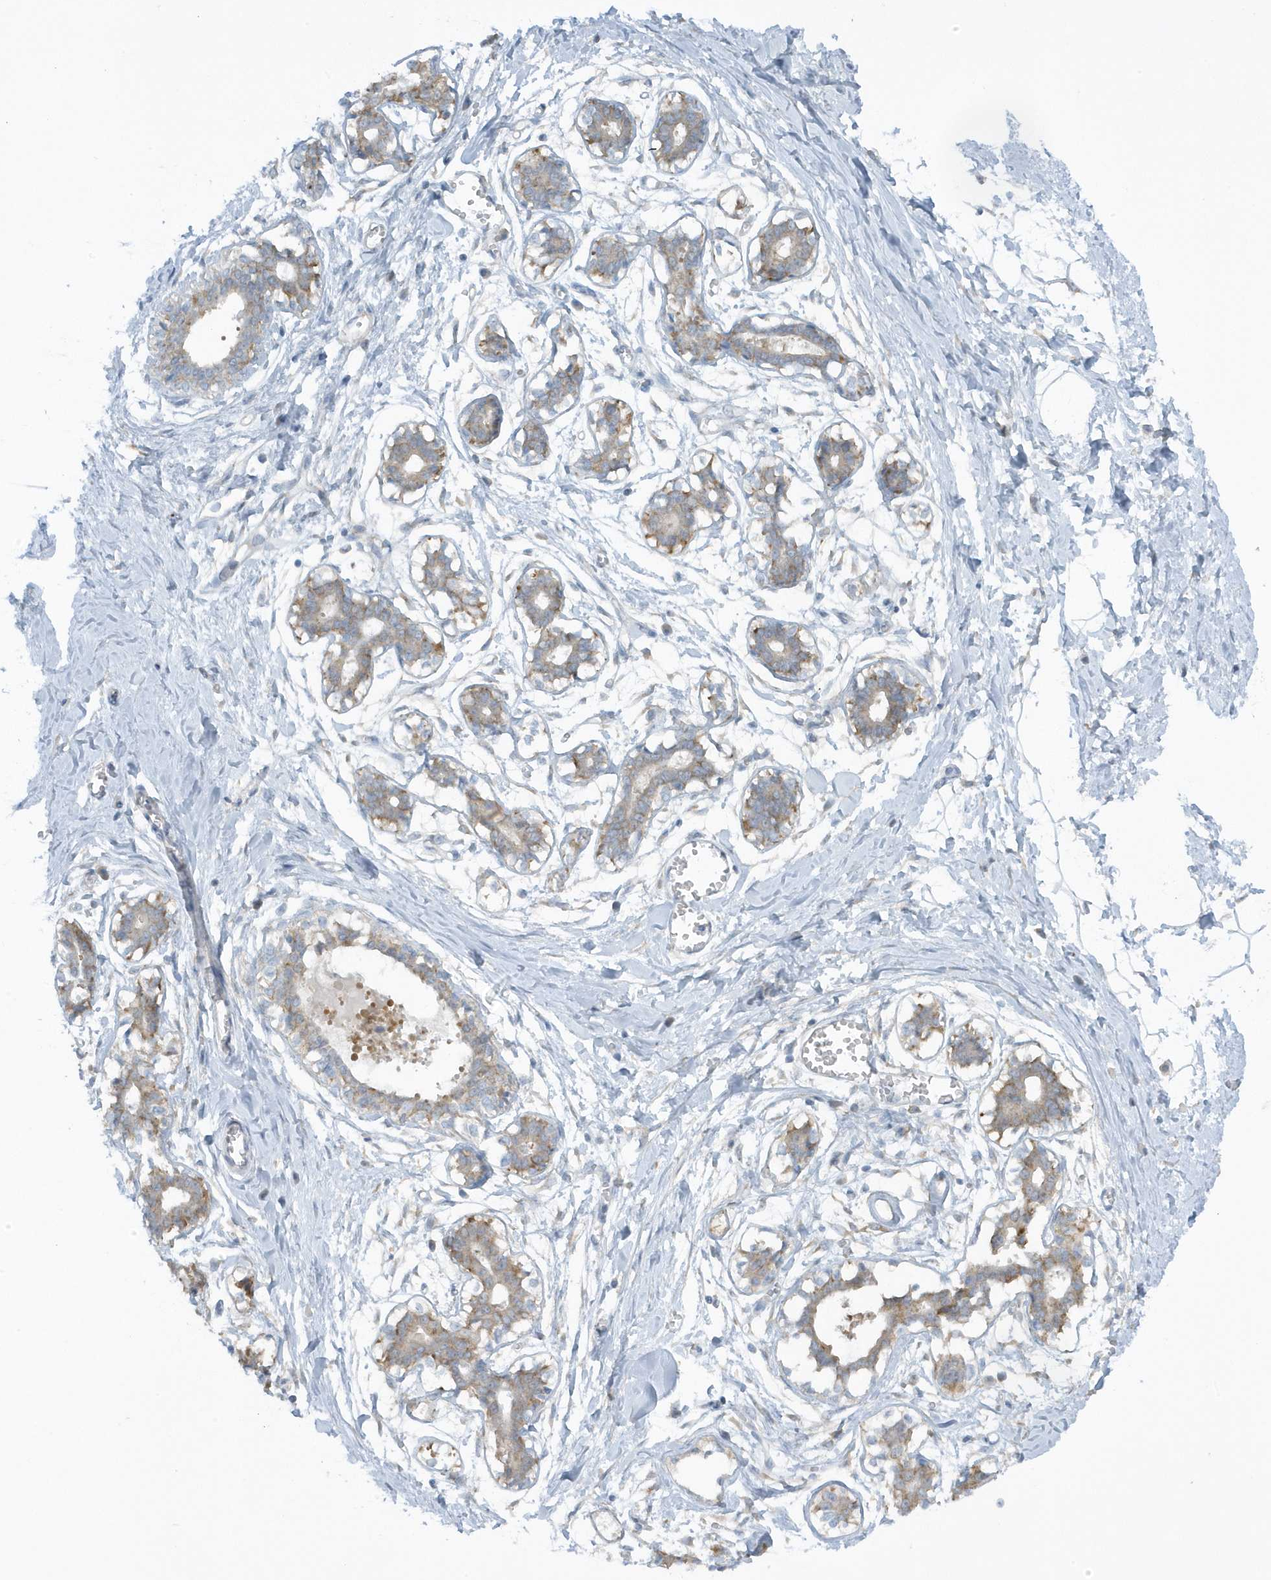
{"staining": {"intensity": "negative", "quantity": "none", "location": "none"}, "tissue": "breast", "cell_type": "Adipocytes", "image_type": "normal", "snomed": [{"axis": "morphology", "description": "Normal tissue, NOS"}, {"axis": "topography", "description": "Breast"}], "caption": "Adipocytes show no significant staining in benign breast.", "gene": "SCN3A", "patient": {"sex": "female", "age": 27}}